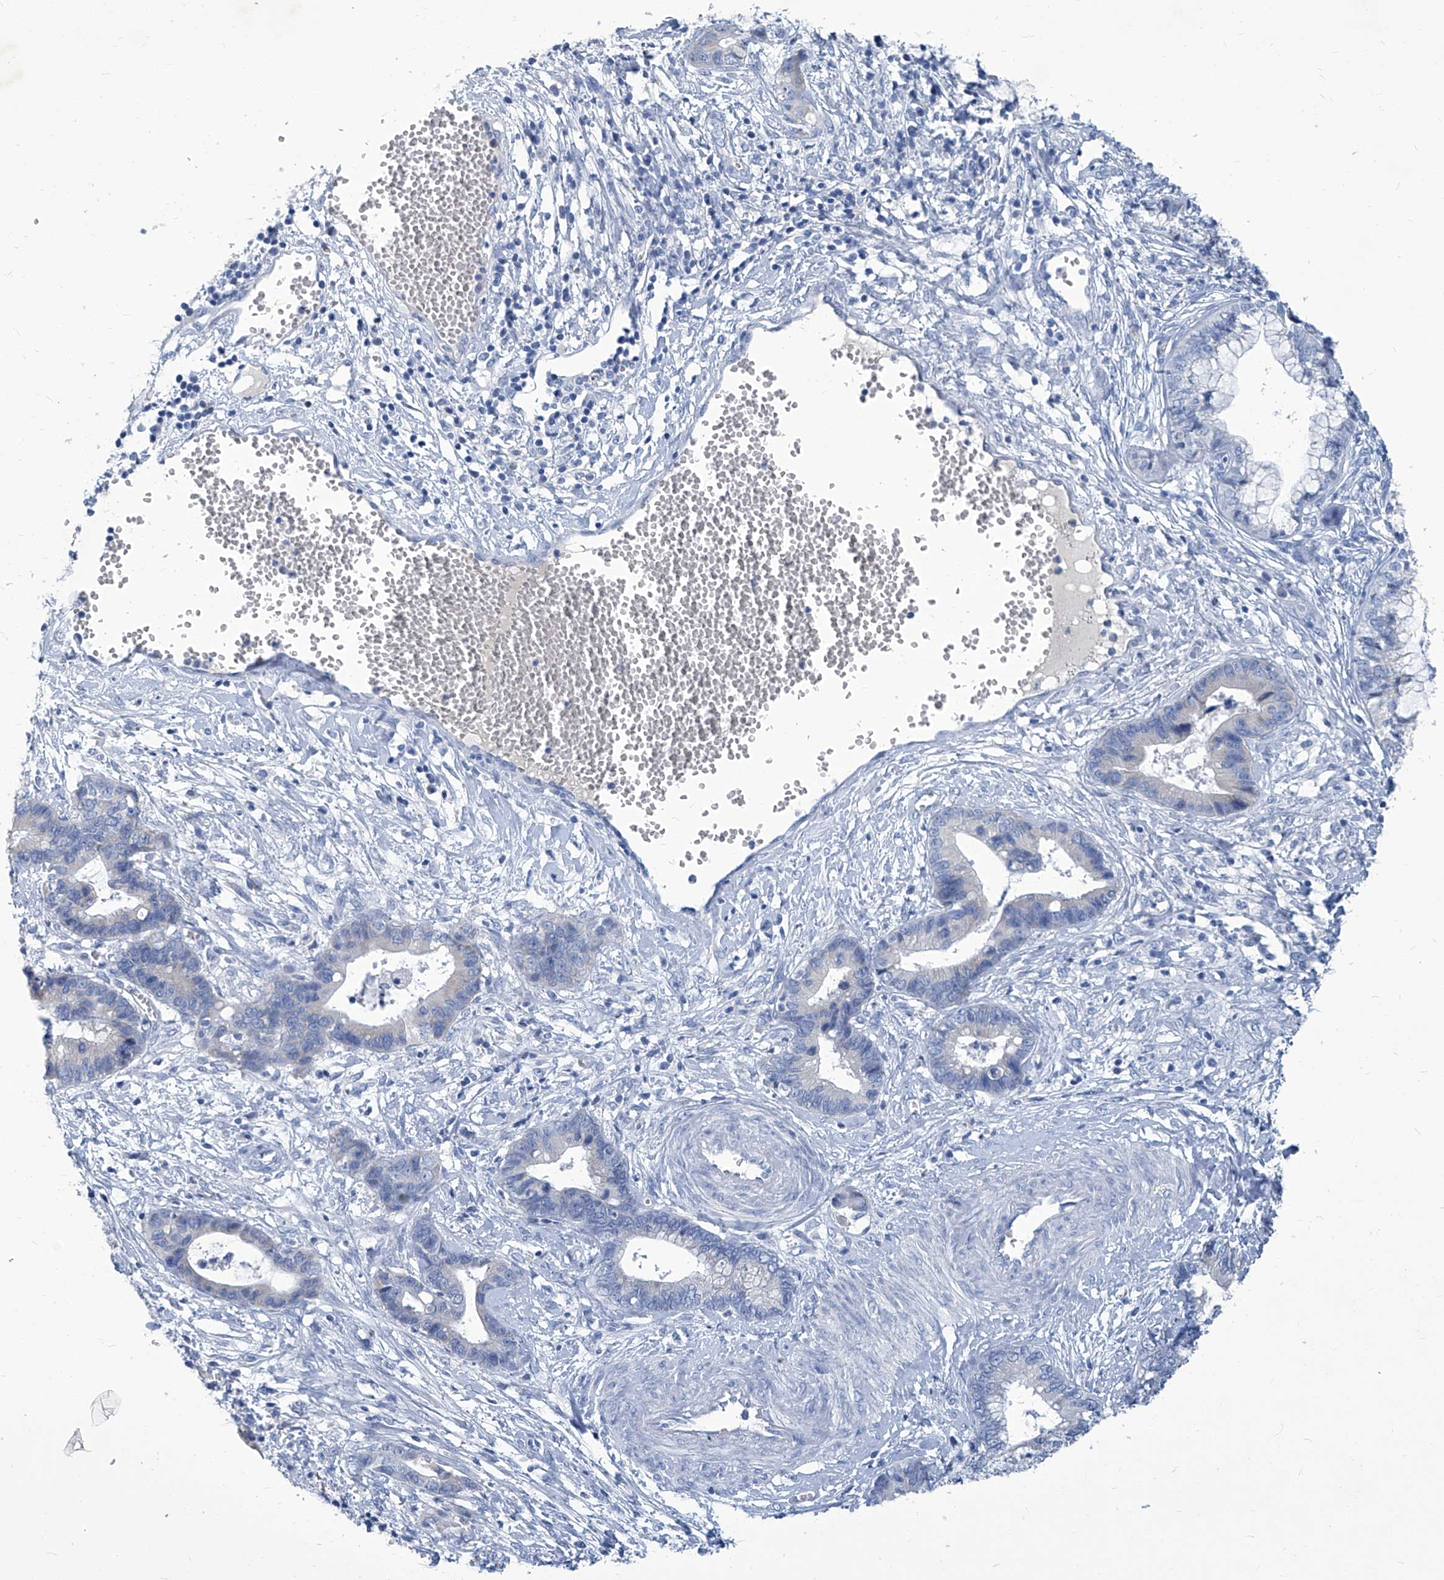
{"staining": {"intensity": "negative", "quantity": "none", "location": "none"}, "tissue": "cervical cancer", "cell_type": "Tumor cells", "image_type": "cancer", "snomed": [{"axis": "morphology", "description": "Adenocarcinoma, NOS"}, {"axis": "topography", "description": "Cervix"}], "caption": "DAB immunohistochemical staining of human cervical adenocarcinoma exhibits no significant staining in tumor cells. (DAB (3,3'-diaminobenzidine) IHC with hematoxylin counter stain).", "gene": "MTARC1", "patient": {"sex": "female", "age": 44}}